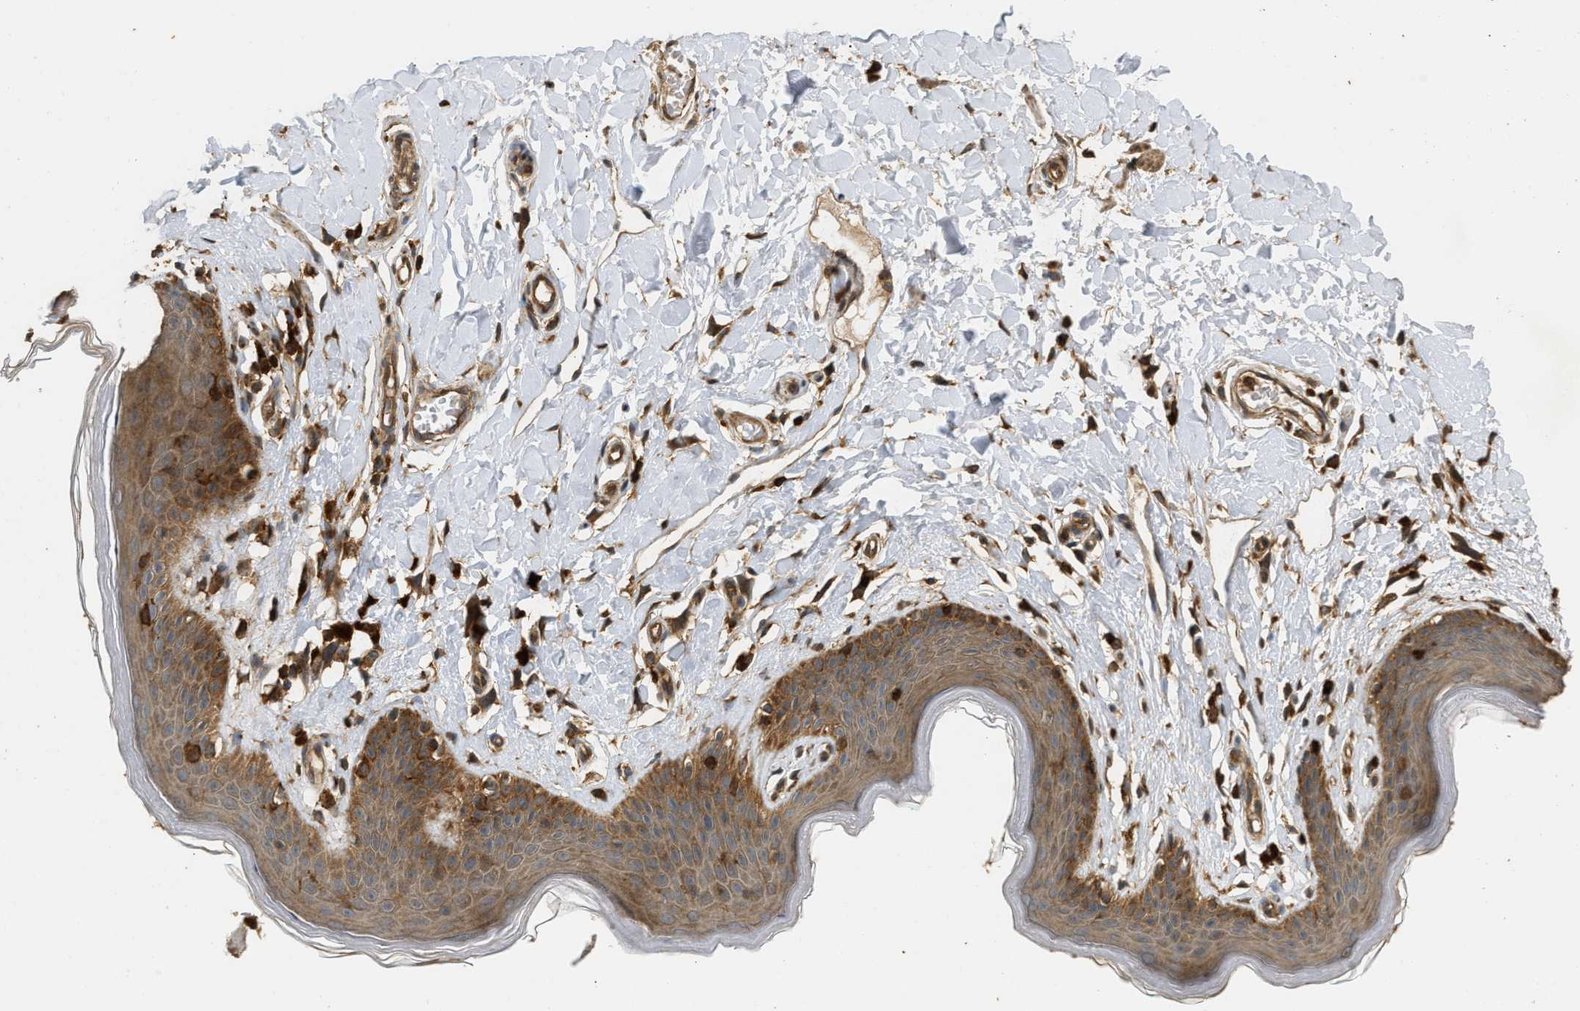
{"staining": {"intensity": "strong", "quantity": ">75%", "location": "cytoplasmic/membranous"}, "tissue": "skin", "cell_type": "Epidermal cells", "image_type": "normal", "snomed": [{"axis": "morphology", "description": "Normal tissue, NOS"}, {"axis": "topography", "description": "Vulva"}], "caption": "Epidermal cells reveal high levels of strong cytoplasmic/membranous staining in approximately >75% of cells in unremarkable human skin.", "gene": "ENSG00000282218", "patient": {"sex": "female", "age": 66}}